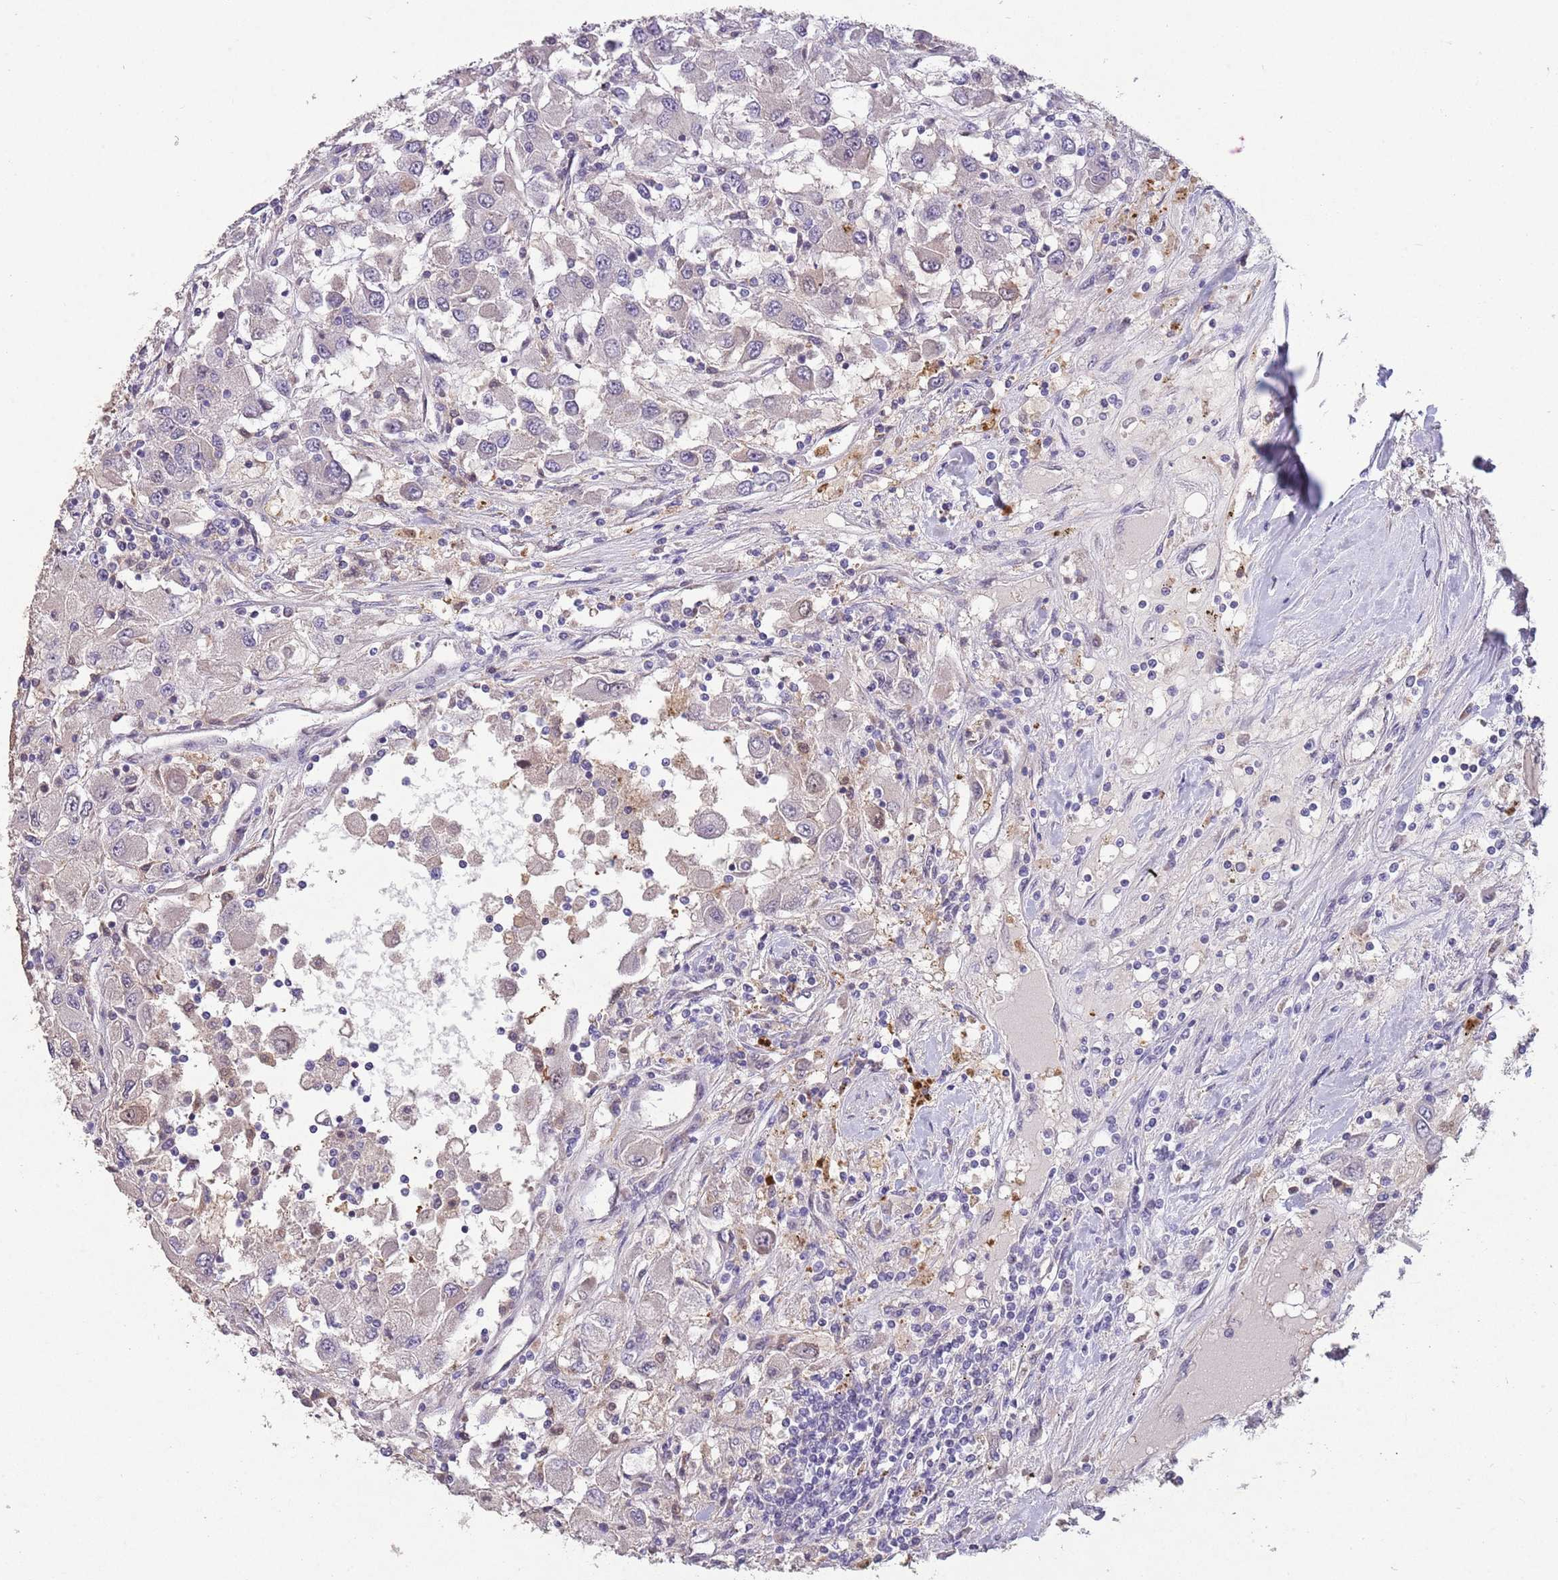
{"staining": {"intensity": "negative", "quantity": "none", "location": "none"}, "tissue": "renal cancer", "cell_type": "Tumor cells", "image_type": "cancer", "snomed": [{"axis": "morphology", "description": "Adenocarcinoma, NOS"}, {"axis": "topography", "description": "Kidney"}], "caption": "There is no significant staining in tumor cells of renal adenocarcinoma.", "gene": "ZNF639", "patient": {"sex": "female", "age": 67}}